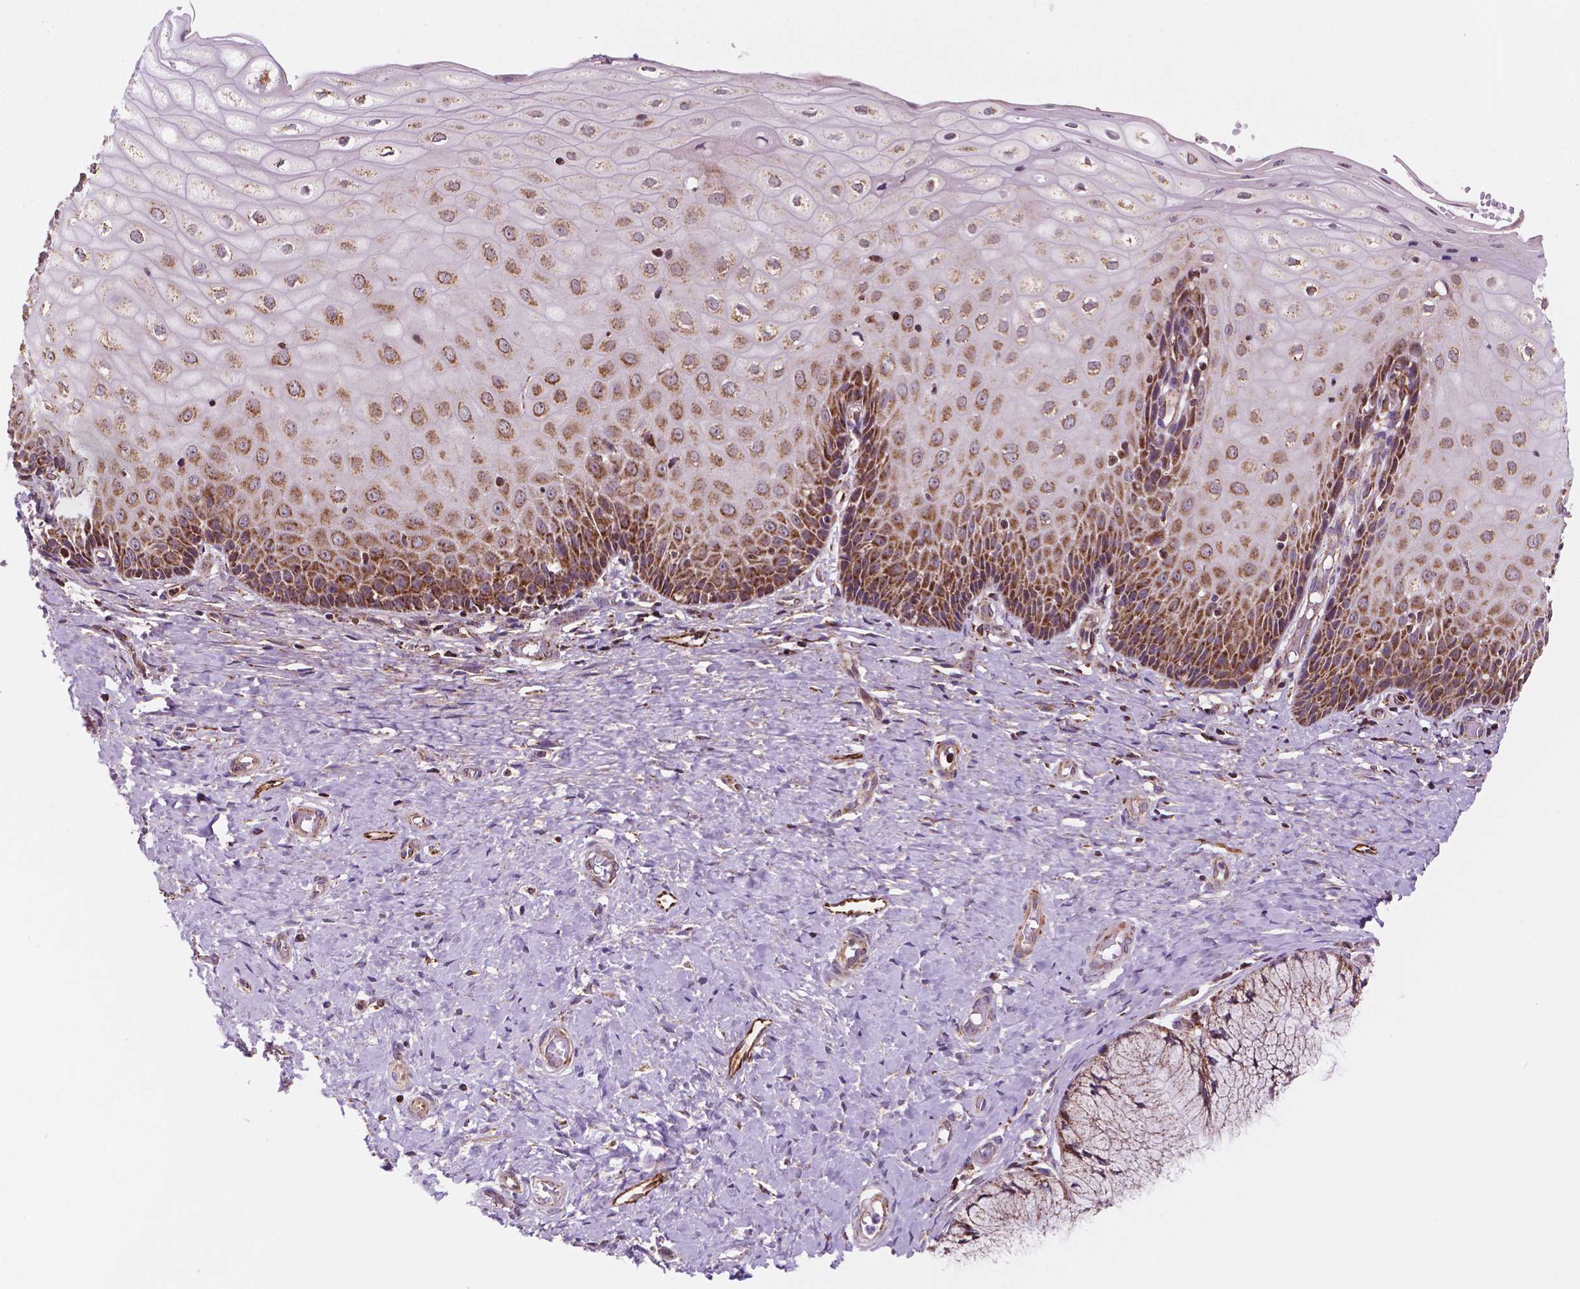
{"staining": {"intensity": "moderate", "quantity": ">75%", "location": "cytoplasmic/membranous"}, "tissue": "cervix", "cell_type": "Glandular cells", "image_type": "normal", "snomed": [{"axis": "morphology", "description": "Normal tissue, NOS"}, {"axis": "topography", "description": "Cervix"}], "caption": "An immunohistochemistry (IHC) image of unremarkable tissue is shown. Protein staining in brown labels moderate cytoplasmic/membranous positivity in cervix within glandular cells. The staining is performed using DAB (3,3'-diaminobenzidine) brown chromogen to label protein expression. The nuclei are counter-stained blue using hematoxylin.", "gene": "GEMIN4", "patient": {"sex": "female", "age": 37}}